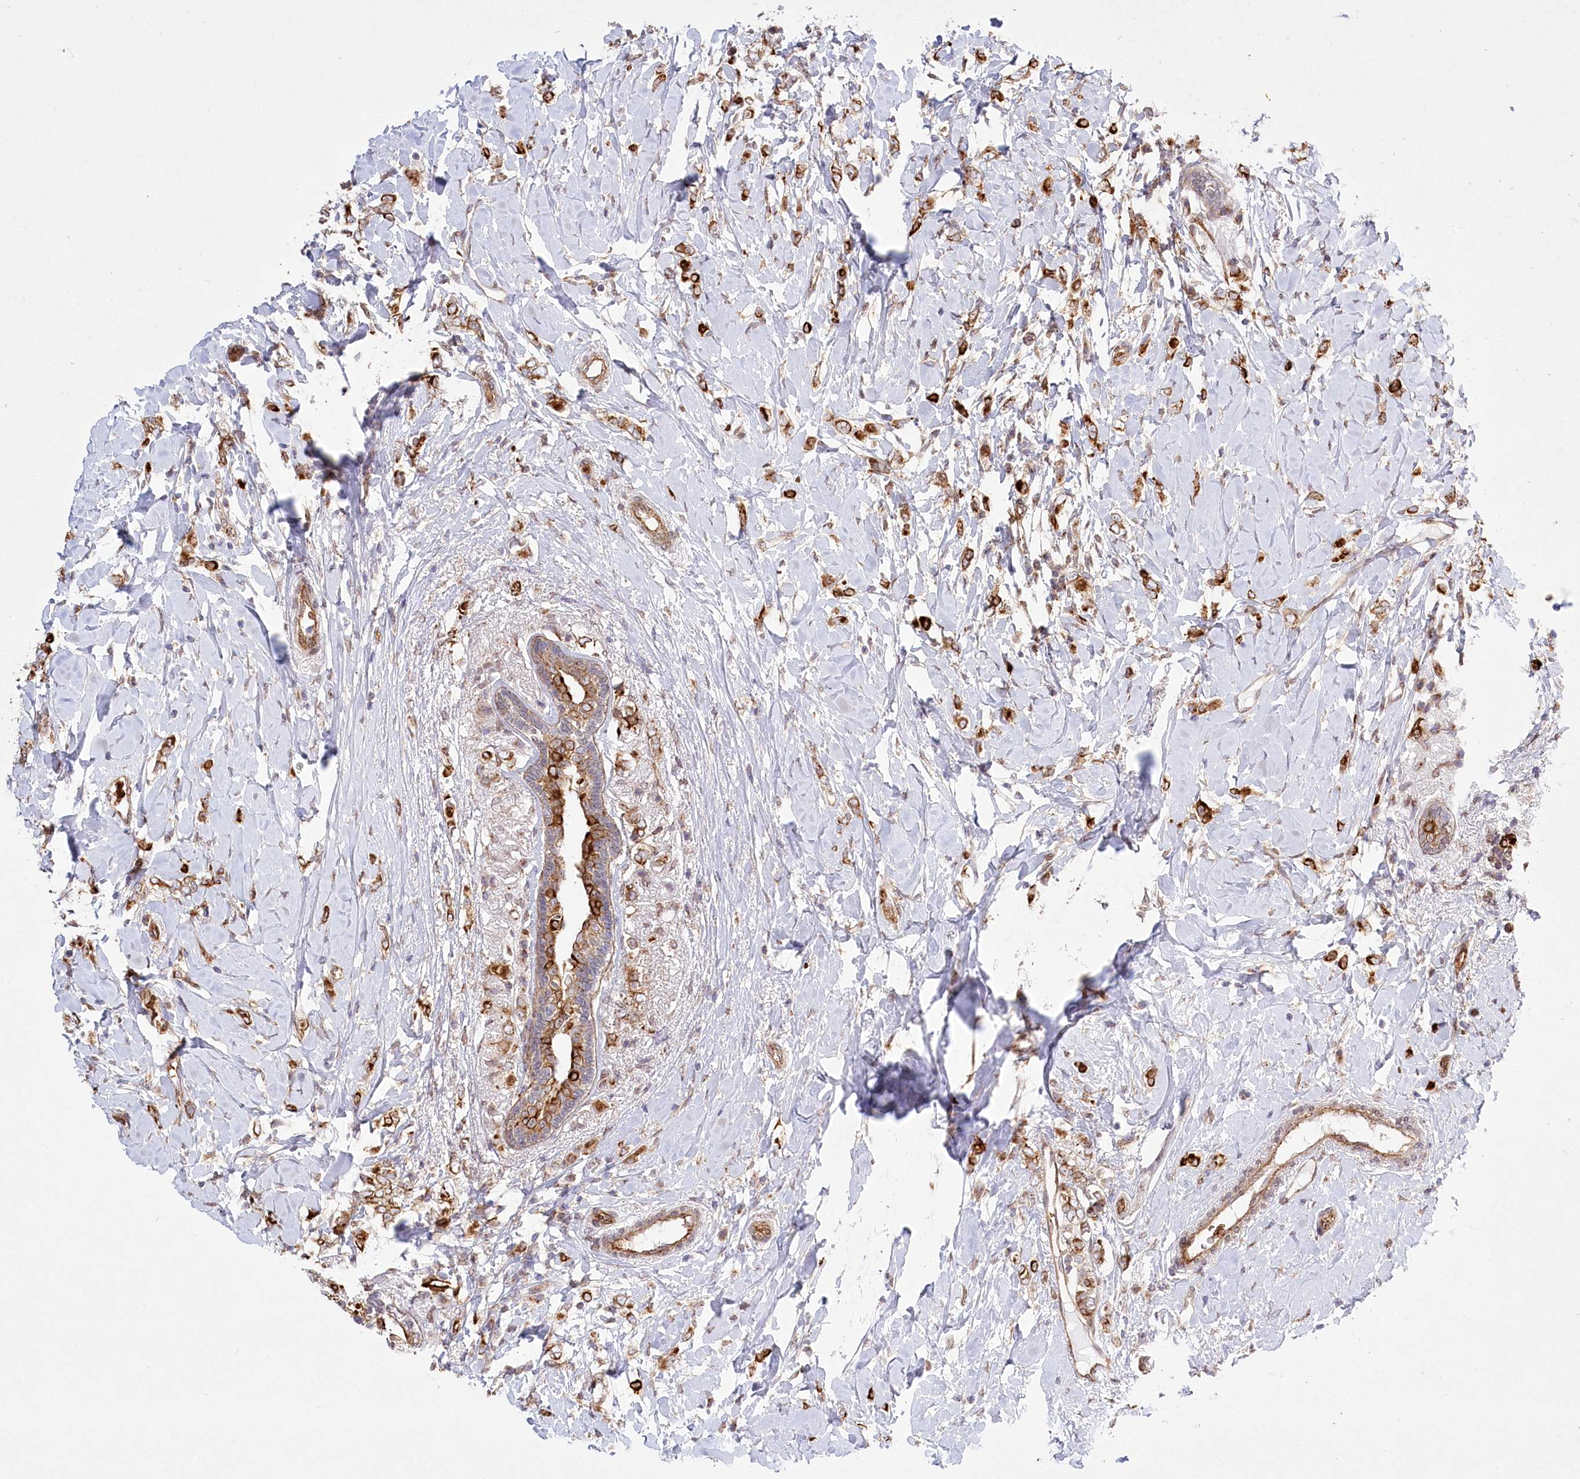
{"staining": {"intensity": "moderate", "quantity": ">75%", "location": "cytoplasmic/membranous"}, "tissue": "breast cancer", "cell_type": "Tumor cells", "image_type": "cancer", "snomed": [{"axis": "morphology", "description": "Normal tissue, NOS"}, {"axis": "morphology", "description": "Lobular carcinoma"}, {"axis": "topography", "description": "Breast"}], "caption": "Immunohistochemistry (IHC) (DAB) staining of human lobular carcinoma (breast) displays moderate cytoplasmic/membranous protein positivity in approximately >75% of tumor cells.", "gene": "COMMD3", "patient": {"sex": "female", "age": 47}}